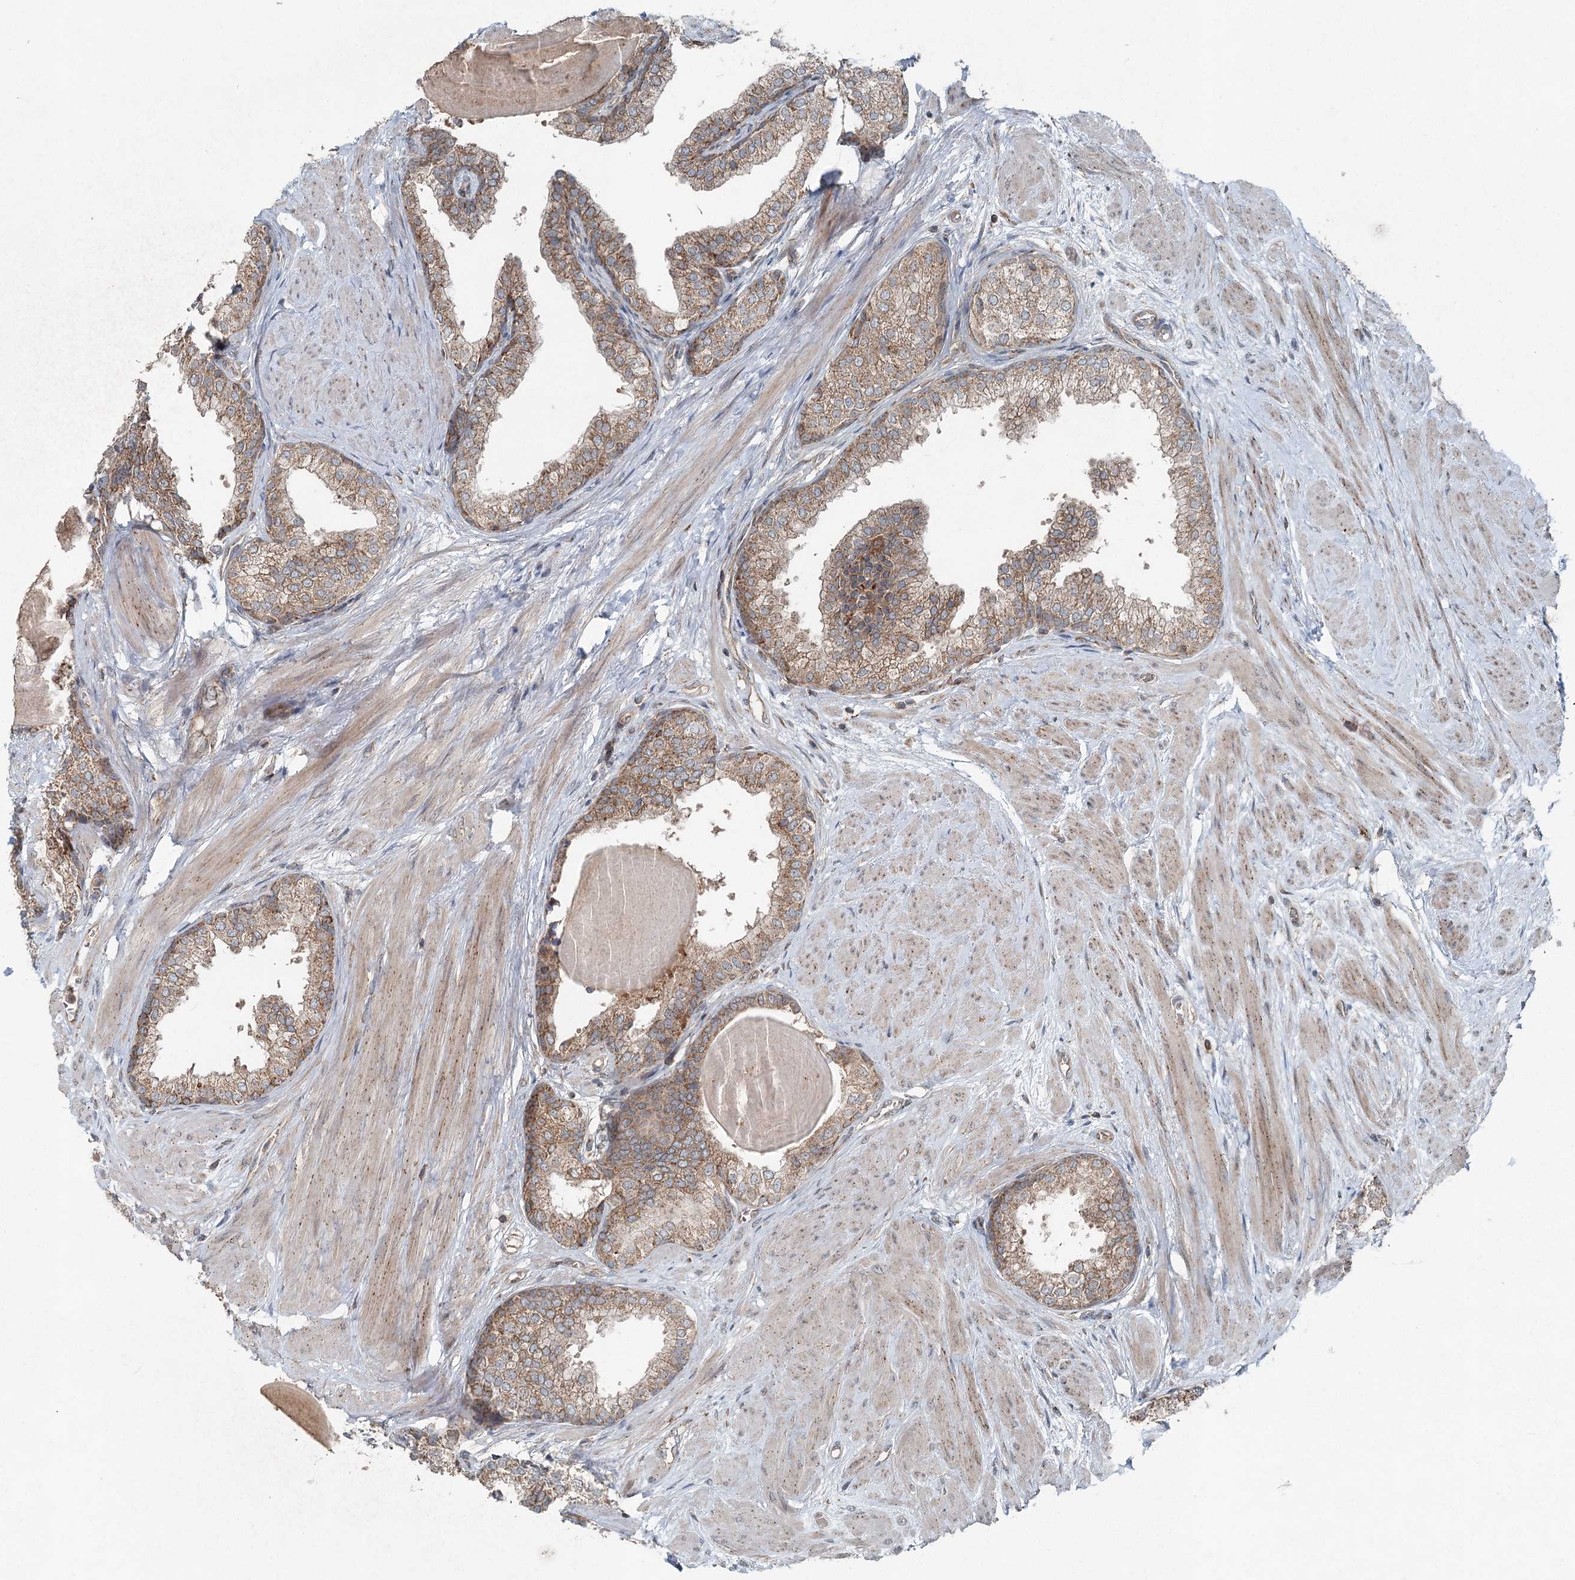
{"staining": {"intensity": "moderate", "quantity": ">75%", "location": "cytoplasmic/membranous"}, "tissue": "prostate", "cell_type": "Glandular cells", "image_type": "normal", "snomed": [{"axis": "morphology", "description": "Normal tissue, NOS"}, {"axis": "topography", "description": "Prostate"}], "caption": "Prostate stained for a protein reveals moderate cytoplasmic/membranous positivity in glandular cells.", "gene": "SKIC3", "patient": {"sex": "male", "age": 48}}